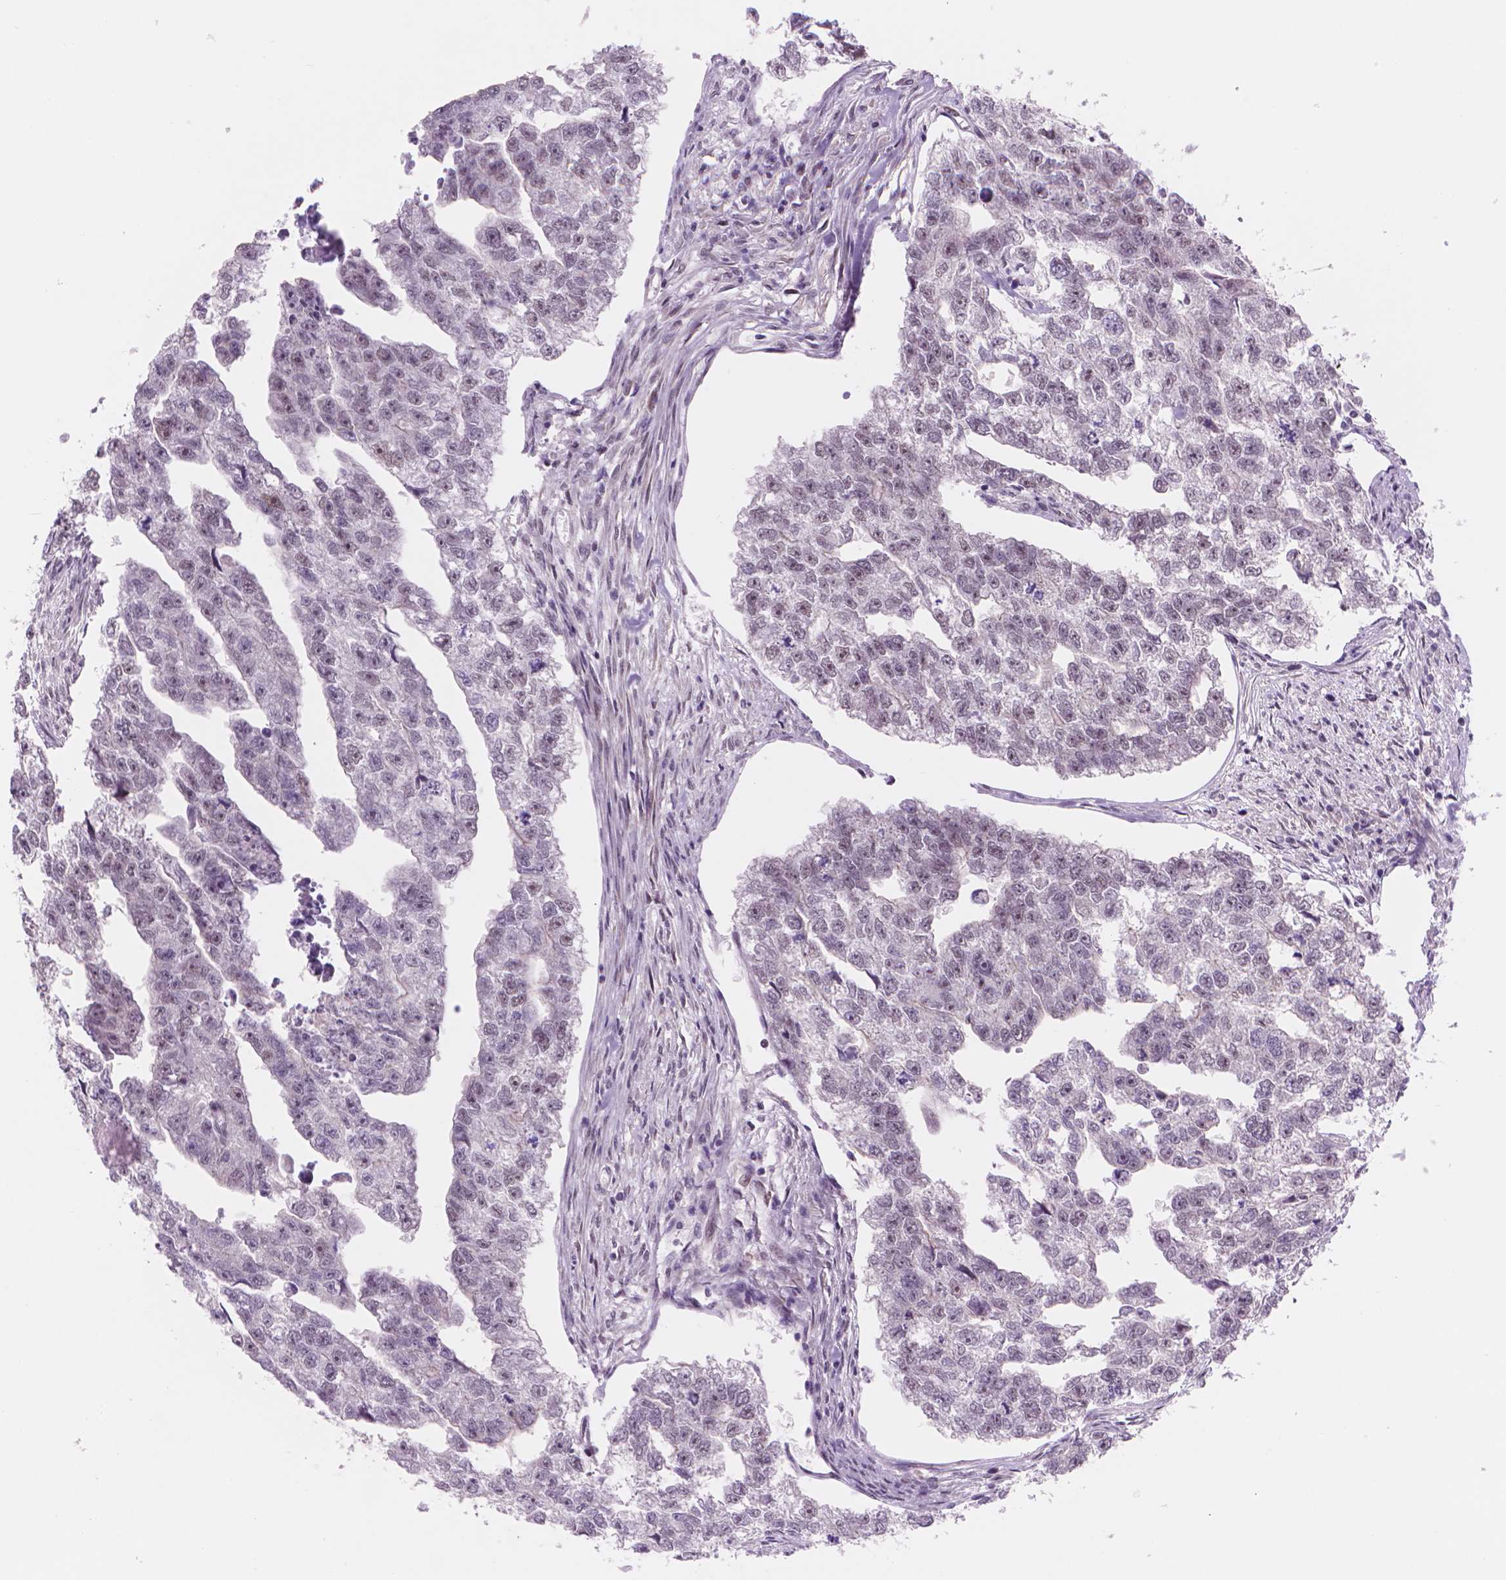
{"staining": {"intensity": "weak", "quantity": "<25%", "location": "nuclear"}, "tissue": "testis cancer", "cell_type": "Tumor cells", "image_type": "cancer", "snomed": [{"axis": "morphology", "description": "Carcinoma, Embryonal, NOS"}, {"axis": "morphology", "description": "Teratoma, malignant, NOS"}, {"axis": "topography", "description": "Testis"}], "caption": "This is an immunohistochemistry micrograph of testis embryonal carcinoma. There is no staining in tumor cells.", "gene": "POLR3D", "patient": {"sex": "male", "age": 44}}